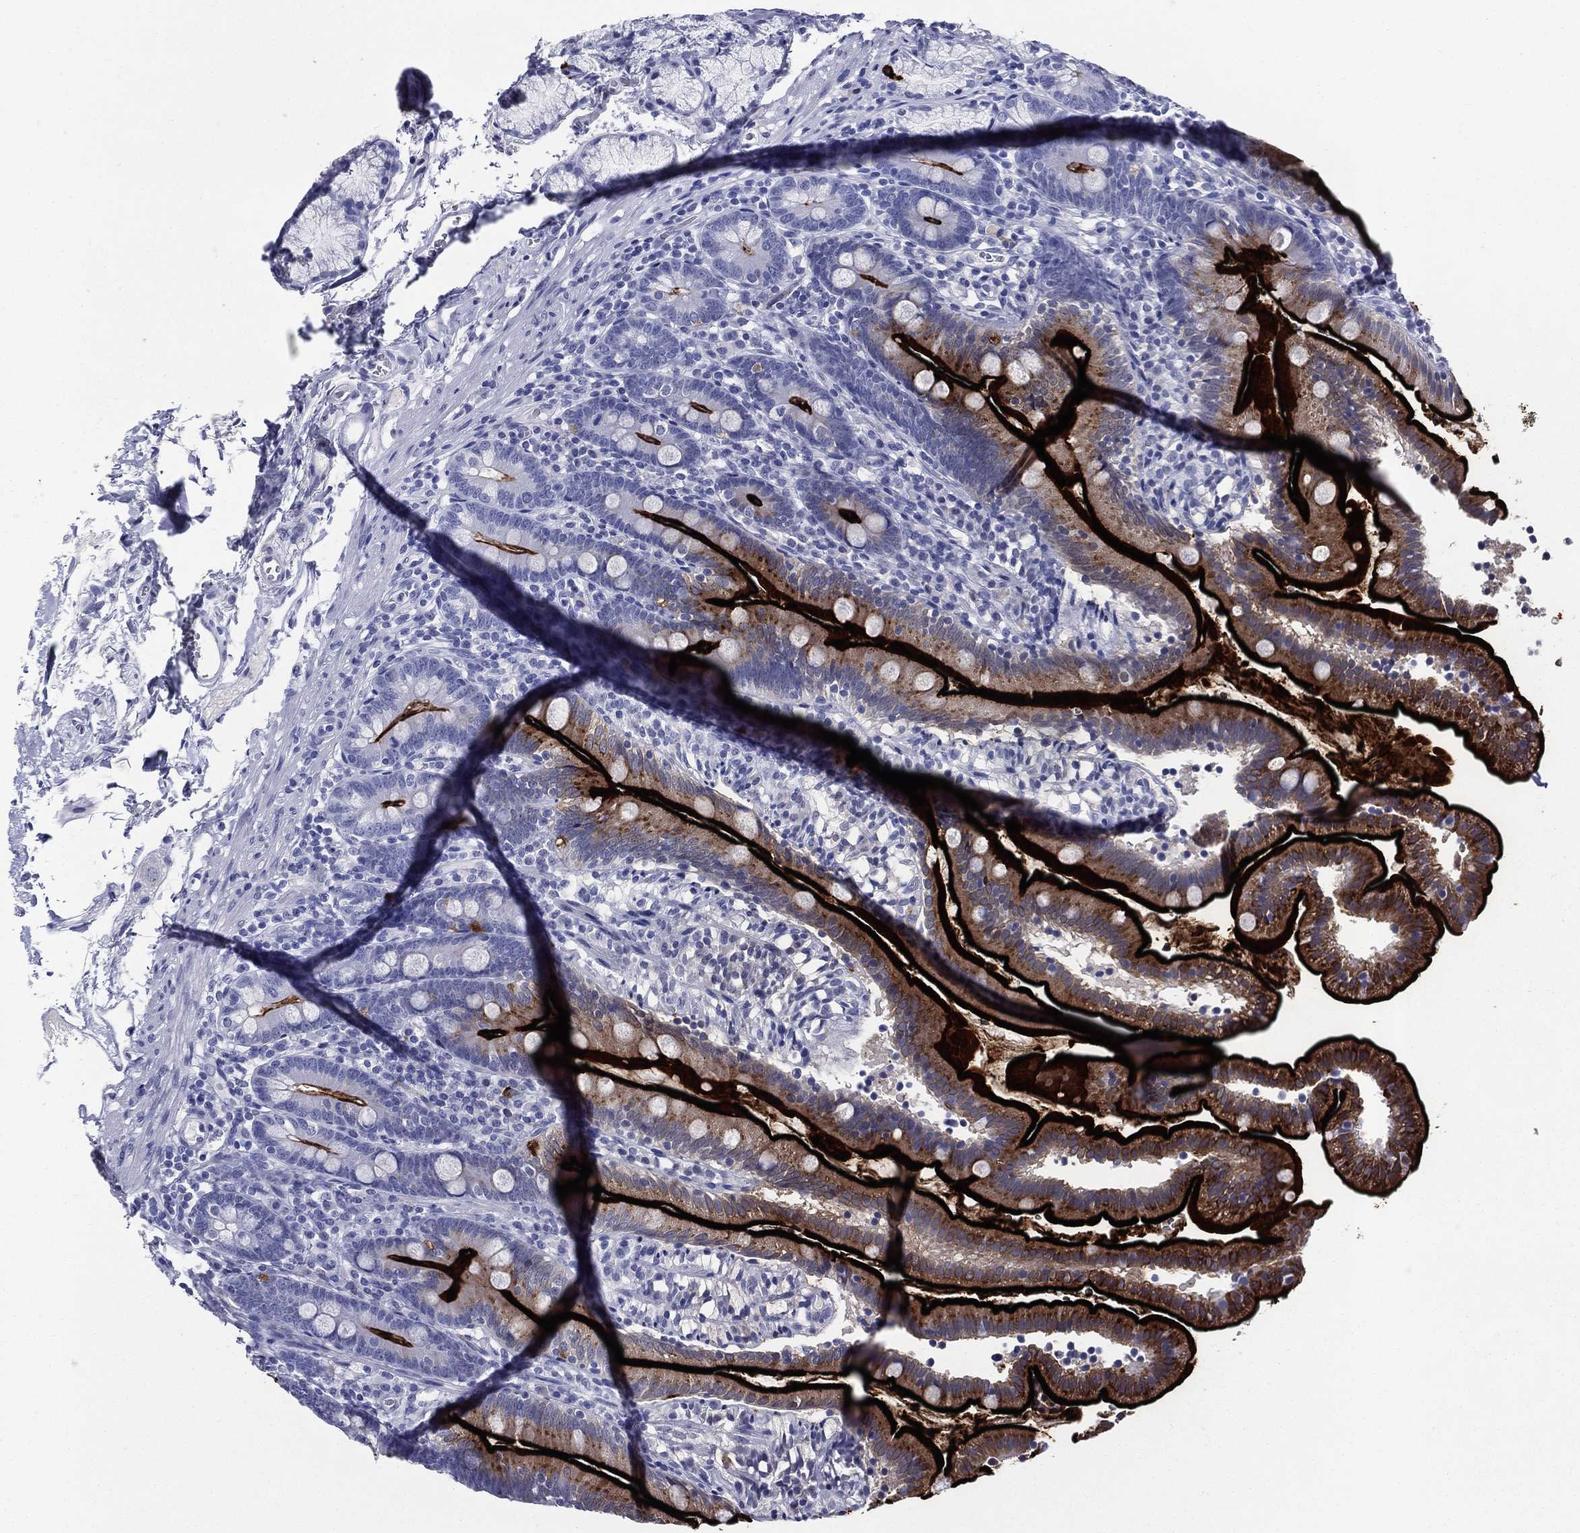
{"staining": {"intensity": "strong", "quantity": "25%-75%", "location": "cytoplasmic/membranous"}, "tissue": "duodenum", "cell_type": "Glandular cells", "image_type": "normal", "snomed": [{"axis": "morphology", "description": "Normal tissue, NOS"}, {"axis": "topography", "description": "Duodenum"}], "caption": "Immunohistochemistry micrograph of normal duodenum: duodenum stained using IHC displays high levels of strong protein expression localized specifically in the cytoplasmic/membranous of glandular cells, appearing as a cytoplasmic/membranous brown color.", "gene": "ACE2", "patient": {"sex": "female", "age": 67}}